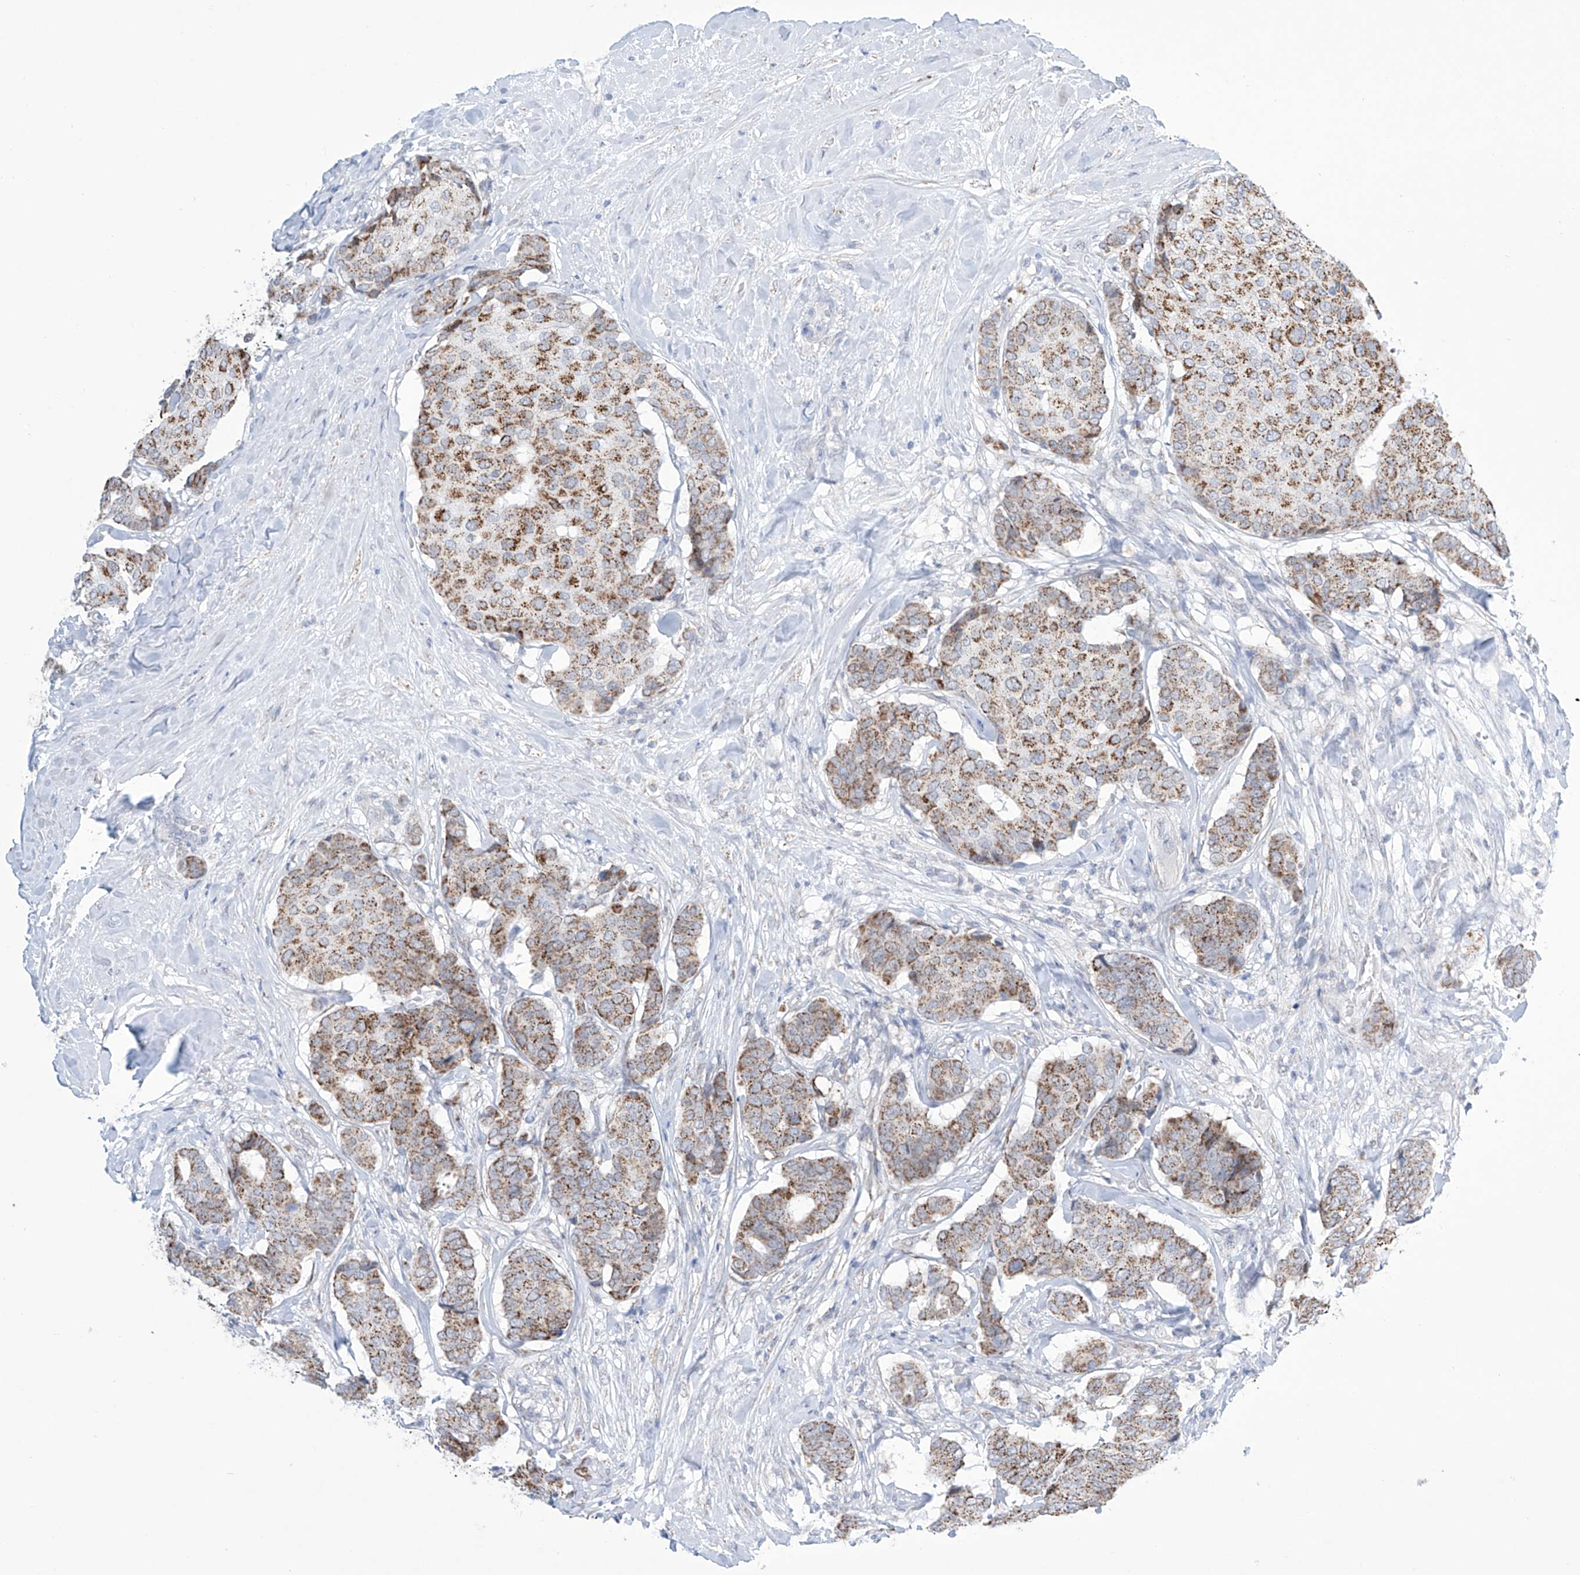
{"staining": {"intensity": "strong", "quantity": ">75%", "location": "cytoplasmic/membranous"}, "tissue": "breast cancer", "cell_type": "Tumor cells", "image_type": "cancer", "snomed": [{"axis": "morphology", "description": "Duct carcinoma"}, {"axis": "topography", "description": "Breast"}], "caption": "Immunohistochemistry (IHC) of intraductal carcinoma (breast) reveals high levels of strong cytoplasmic/membranous positivity in approximately >75% of tumor cells.", "gene": "ALDH6A1", "patient": {"sex": "female", "age": 75}}